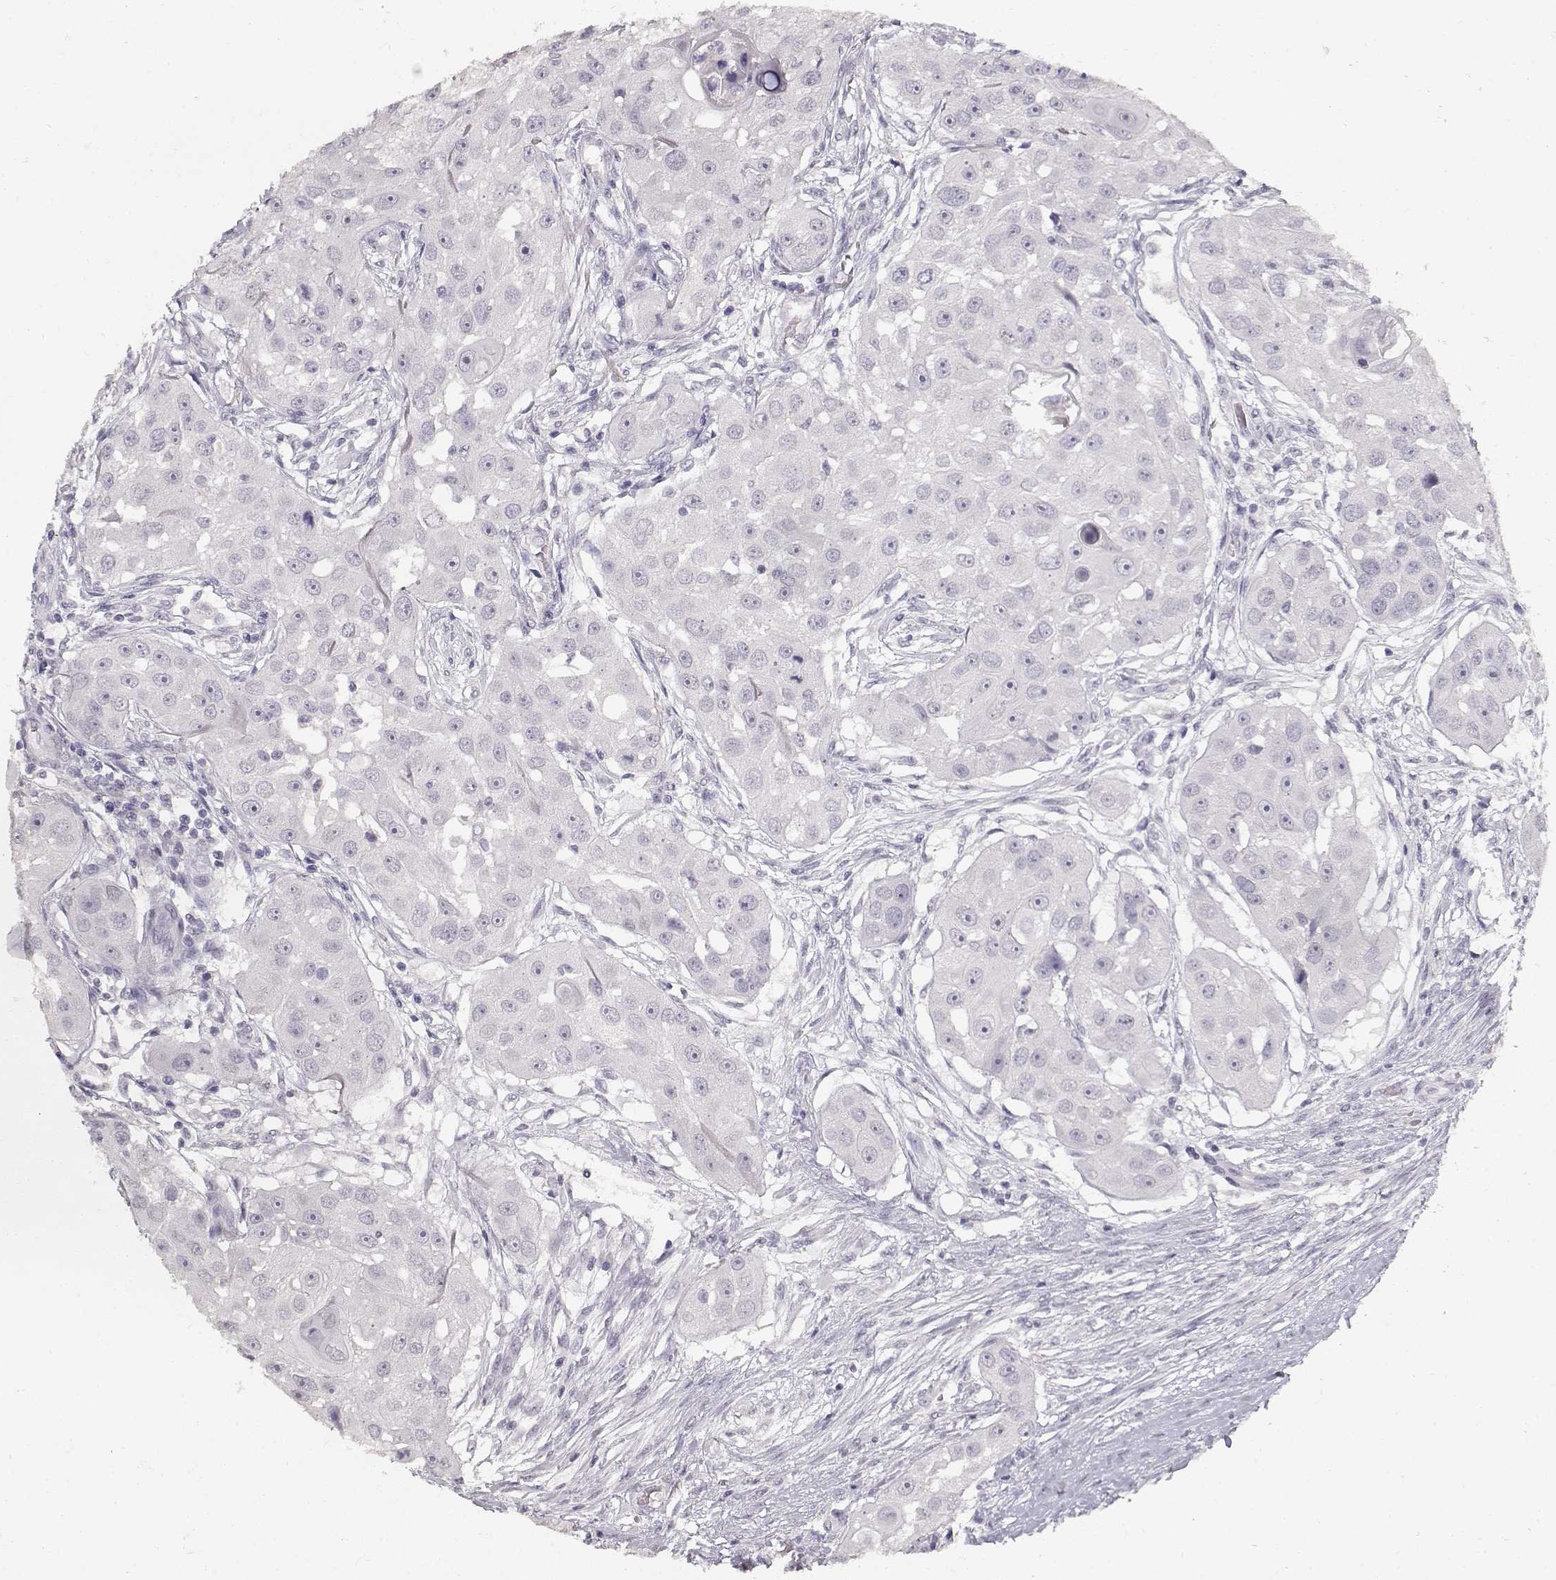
{"staining": {"intensity": "negative", "quantity": "none", "location": "none"}, "tissue": "head and neck cancer", "cell_type": "Tumor cells", "image_type": "cancer", "snomed": [{"axis": "morphology", "description": "Squamous cell carcinoma, NOS"}, {"axis": "topography", "description": "Head-Neck"}], "caption": "The image exhibits no significant expression in tumor cells of head and neck cancer (squamous cell carcinoma). (DAB immunohistochemistry, high magnification).", "gene": "TPH2", "patient": {"sex": "male", "age": 51}}